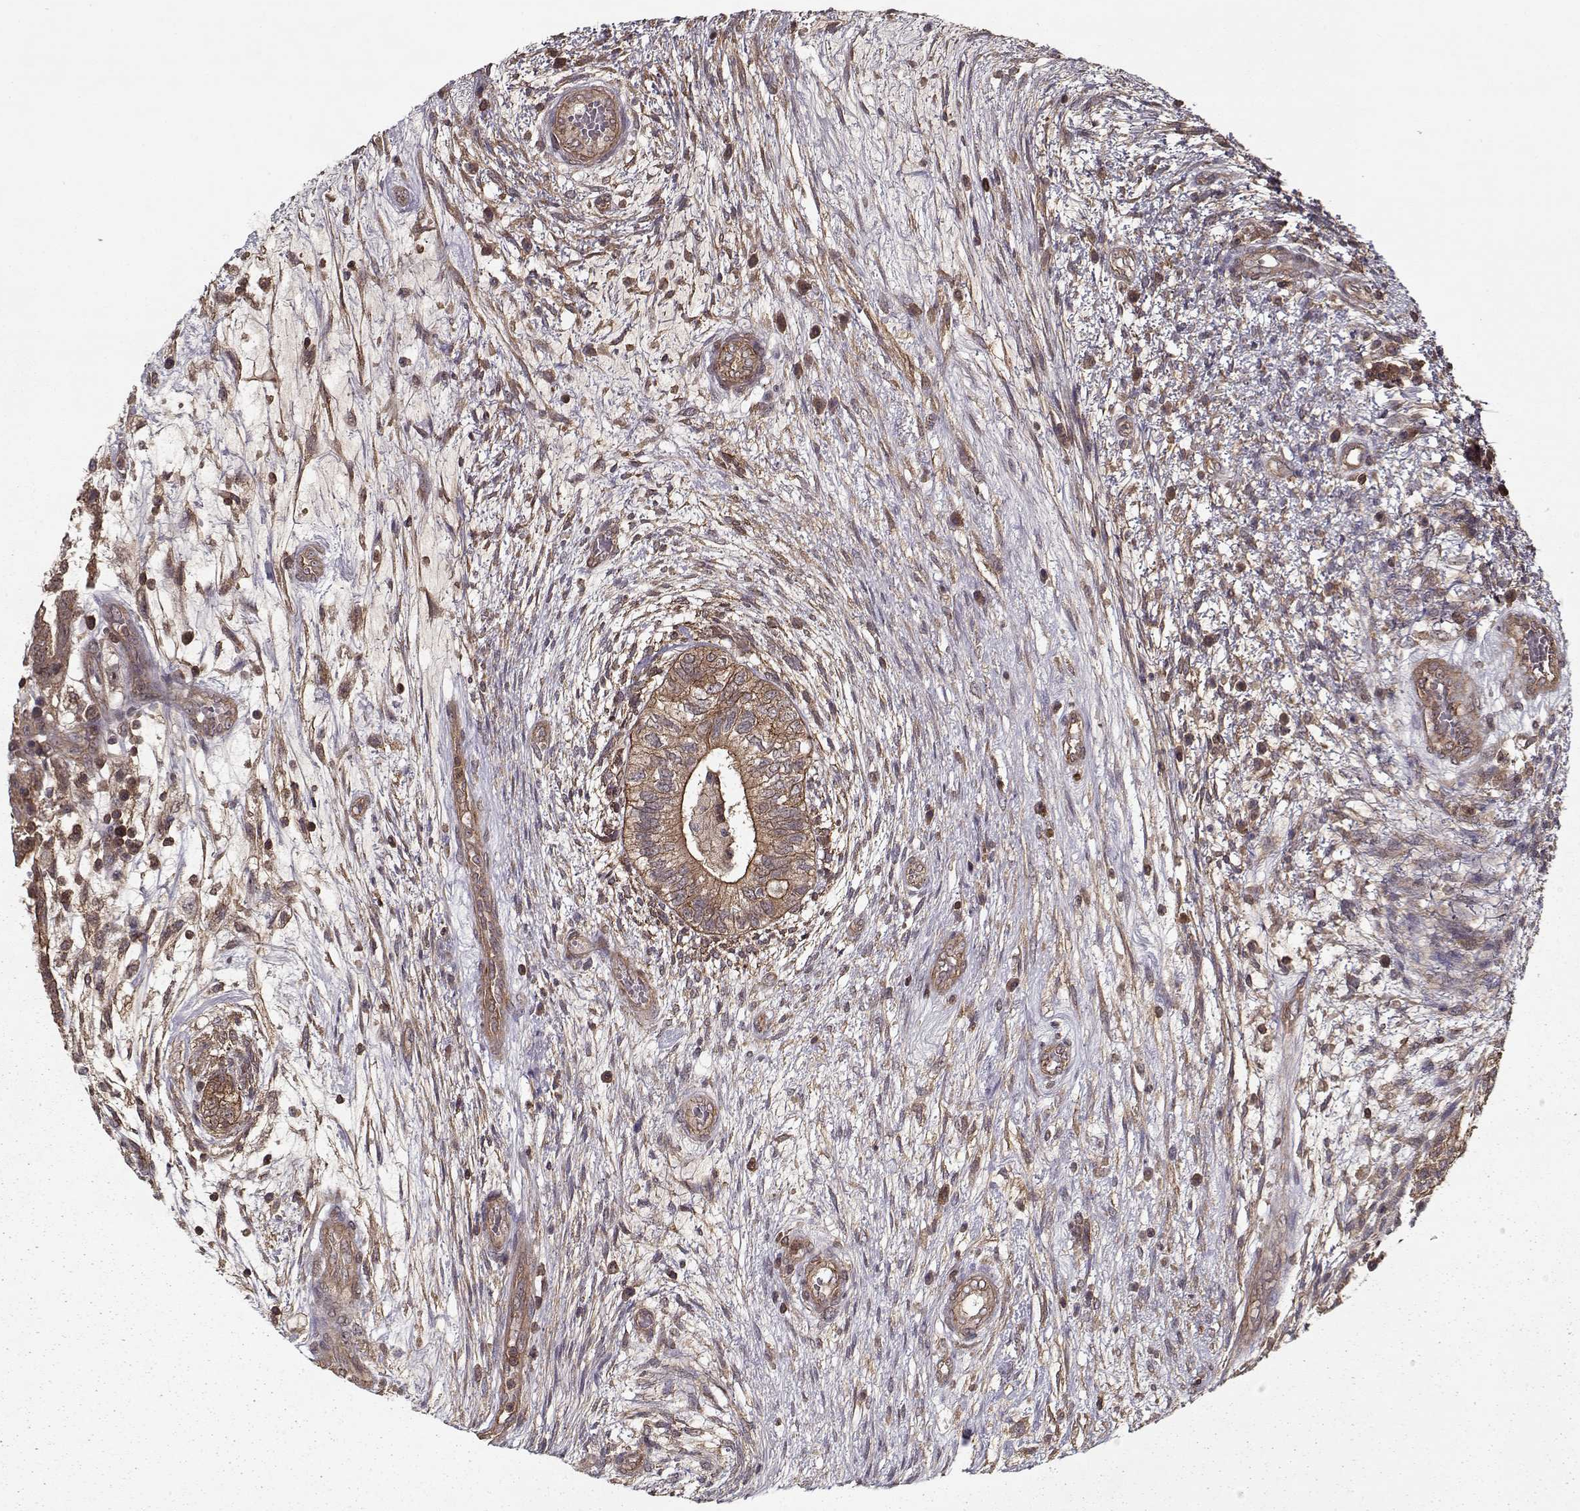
{"staining": {"intensity": "strong", "quantity": ">75%", "location": "cytoplasmic/membranous"}, "tissue": "testis cancer", "cell_type": "Tumor cells", "image_type": "cancer", "snomed": [{"axis": "morphology", "description": "Normal tissue, NOS"}, {"axis": "morphology", "description": "Carcinoma, Embryonal, NOS"}, {"axis": "topography", "description": "Testis"}, {"axis": "topography", "description": "Epididymis"}], "caption": "Immunohistochemistry histopathology image of neoplastic tissue: human testis cancer (embryonal carcinoma) stained using immunohistochemistry (IHC) shows high levels of strong protein expression localized specifically in the cytoplasmic/membranous of tumor cells, appearing as a cytoplasmic/membranous brown color.", "gene": "PPP1R12A", "patient": {"sex": "male", "age": 32}}